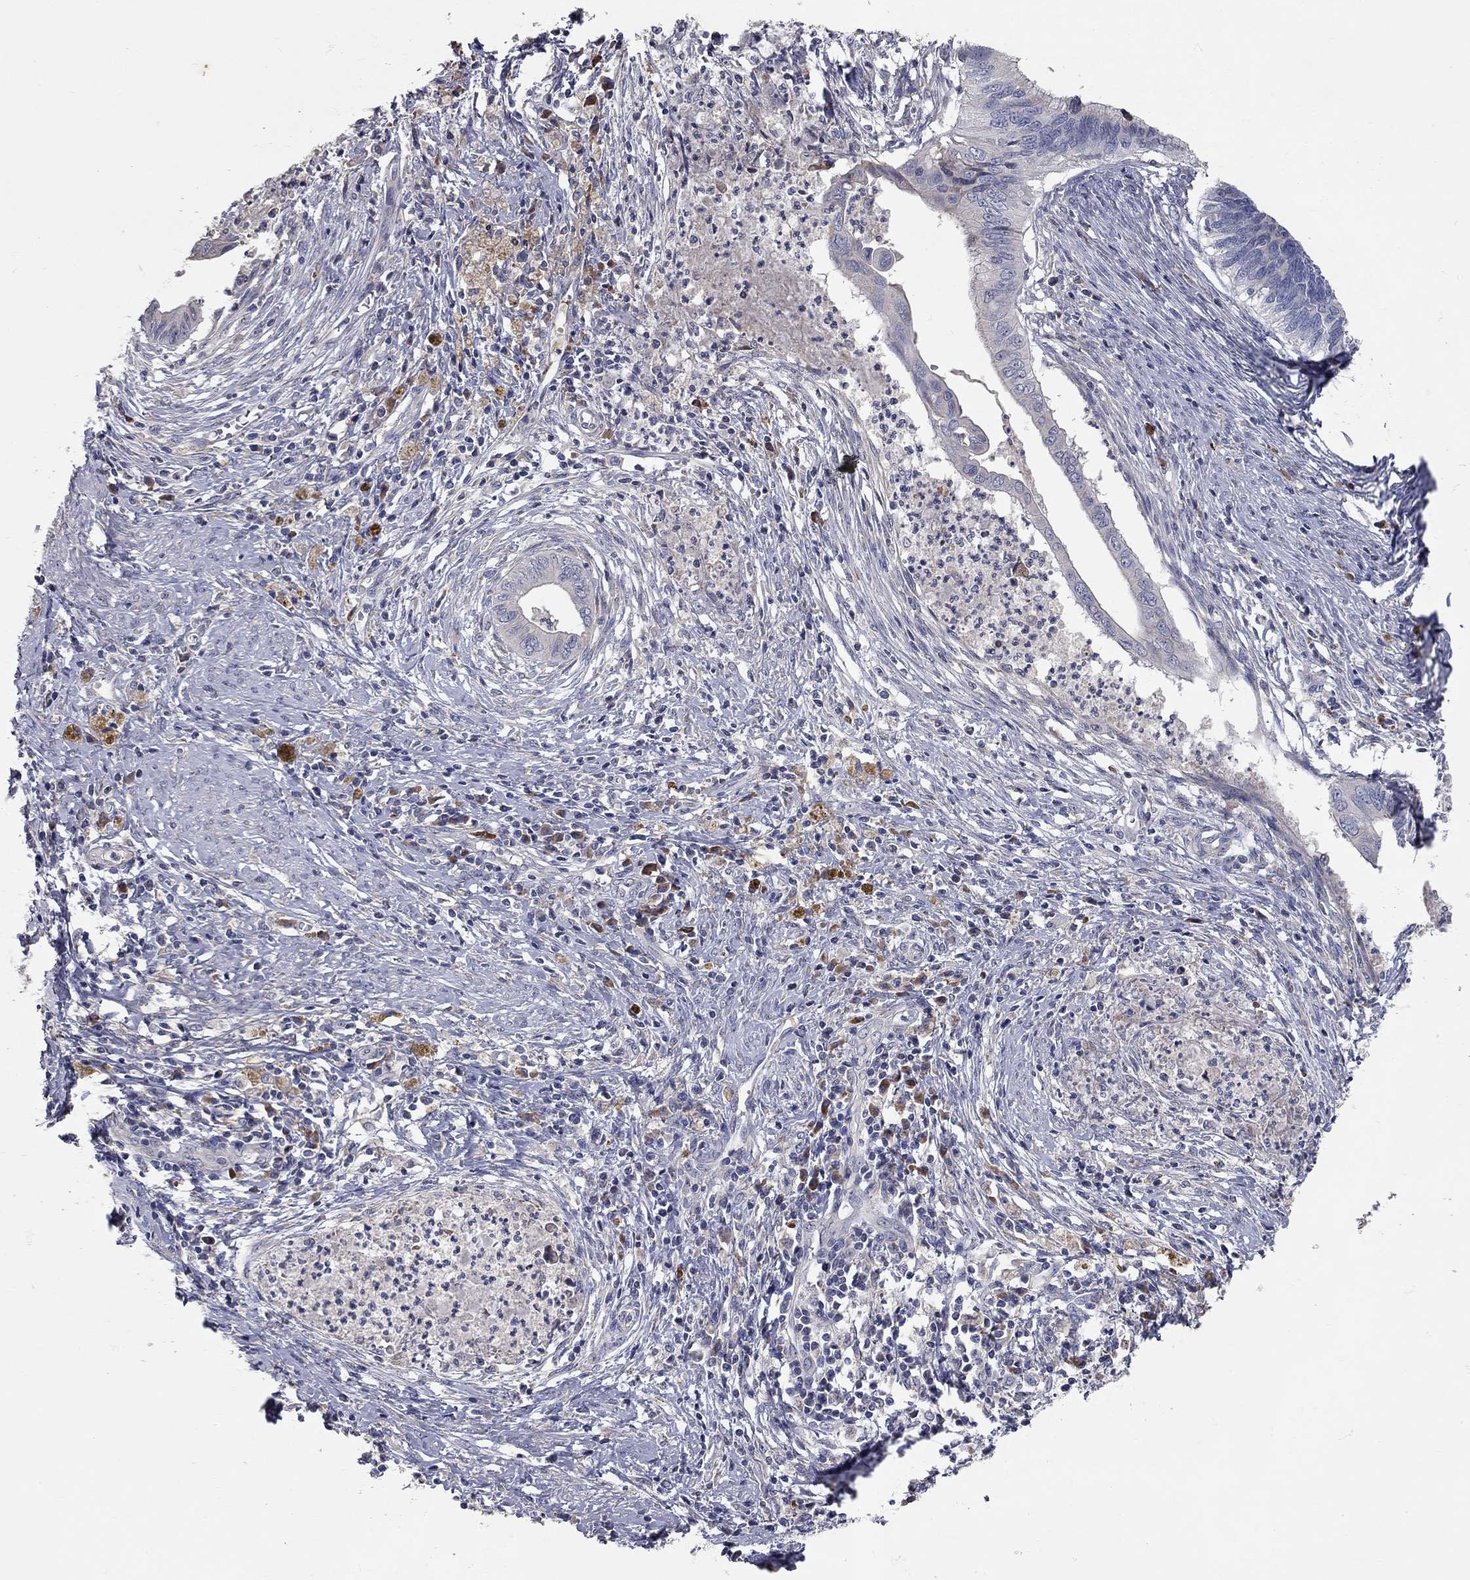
{"staining": {"intensity": "moderate", "quantity": "<25%", "location": "cytoplasmic/membranous"}, "tissue": "cervical cancer", "cell_type": "Tumor cells", "image_type": "cancer", "snomed": [{"axis": "morphology", "description": "Adenocarcinoma, NOS"}, {"axis": "topography", "description": "Cervix"}], "caption": "Protein positivity by IHC shows moderate cytoplasmic/membranous positivity in approximately <25% of tumor cells in cervical adenocarcinoma. Using DAB (3,3'-diaminobenzidine) (brown) and hematoxylin (blue) stains, captured at high magnification using brightfield microscopy.", "gene": "XAGE2", "patient": {"sex": "female", "age": 42}}